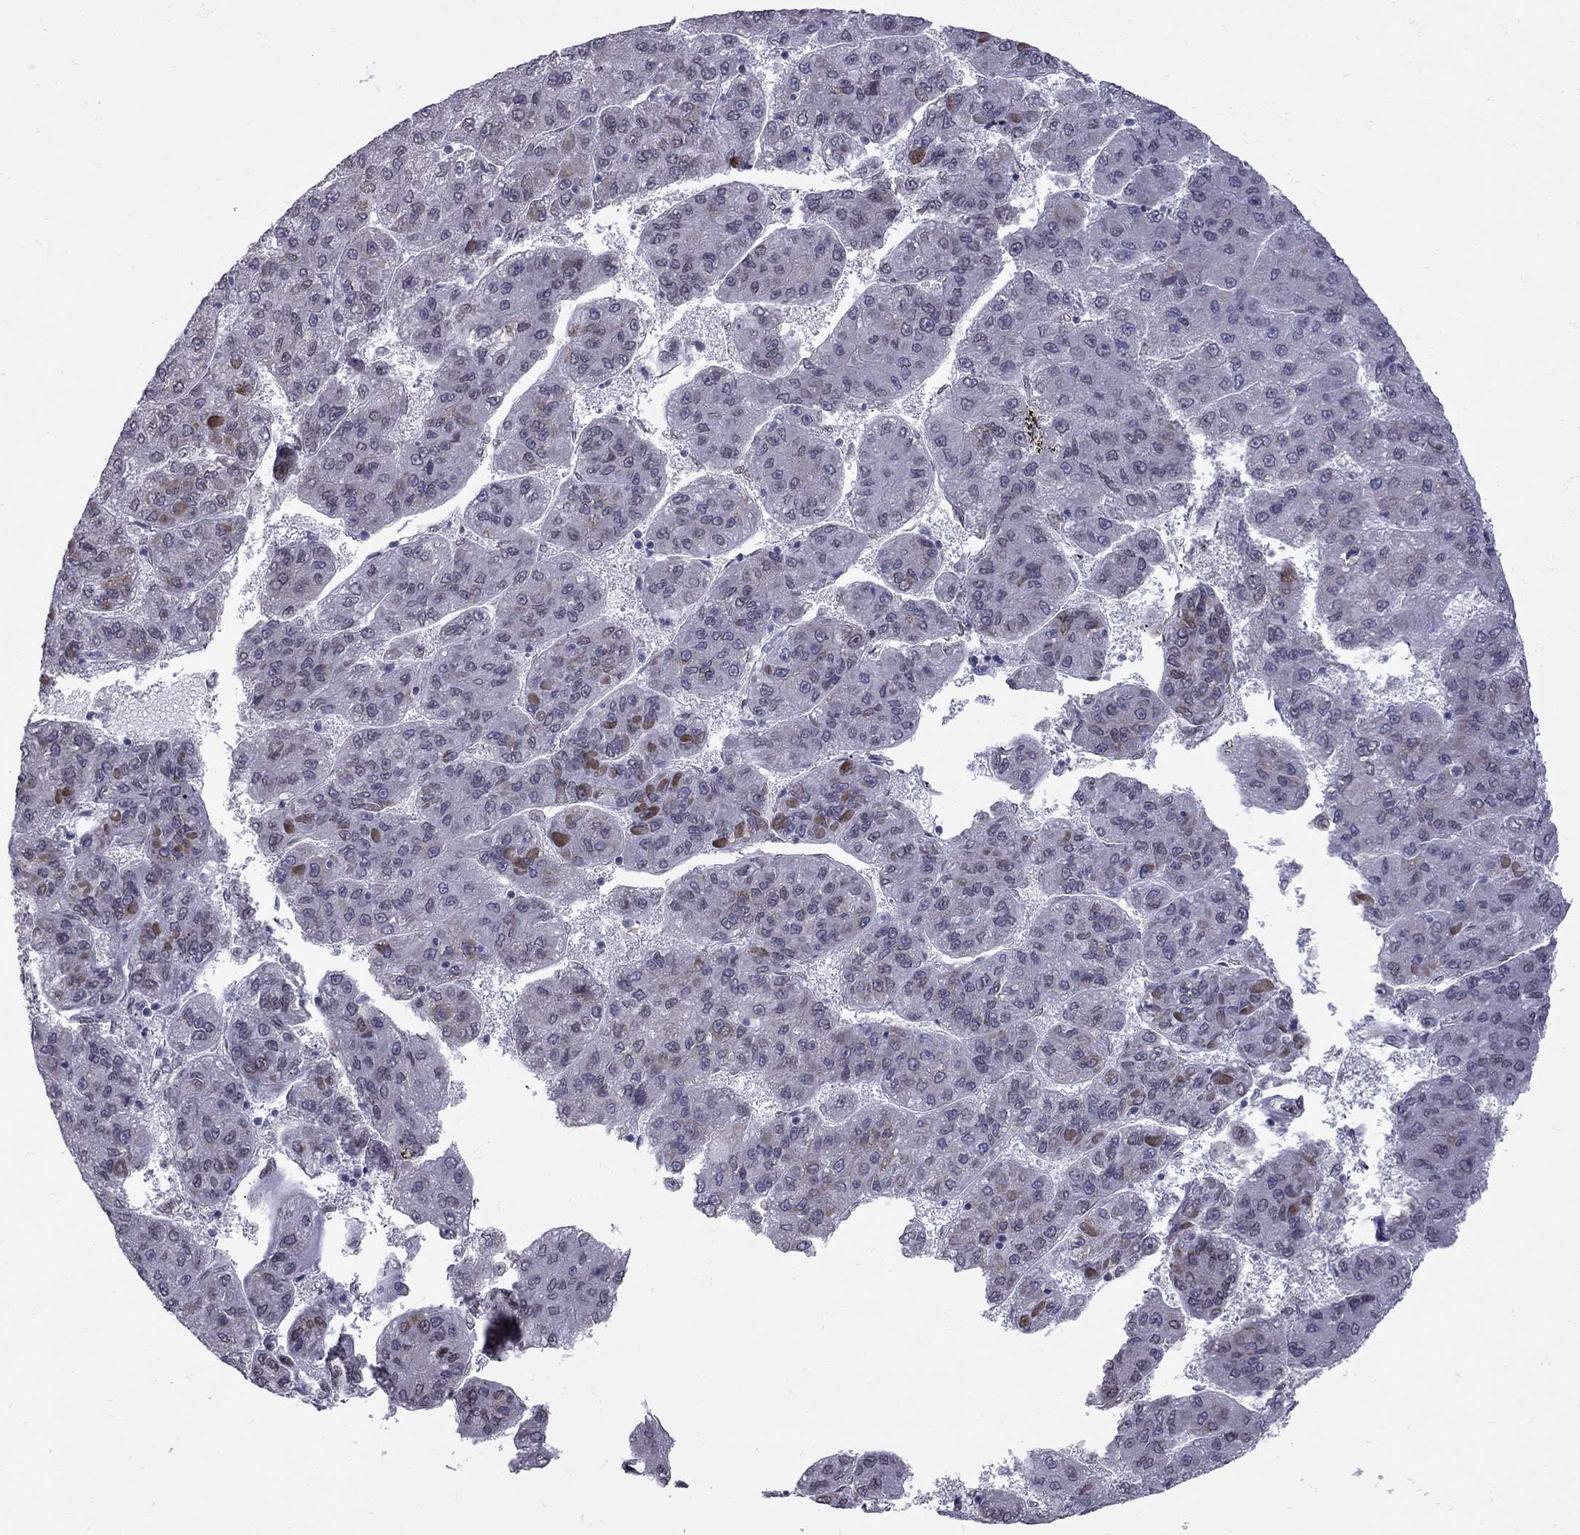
{"staining": {"intensity": "moderate", "quantity": "<25%", "location": "cytoplasmic/membranous"}, "tissue": "liver cancer", "cell_type": "Tumor cells", "image_type": "cancer", "snomed": [{"axis": "morphology", "description": "Carcinoma, Hepatocellular, NOS"}, {"axis": "topography", "description": "Liver"}], "caption": "Protein staining shows moderate cytoplasmic/membranous positivity in about <25% of tumor cells in hepatocellular carcinoma (liver). Using DAB (brown) and hematoxylin (blue) stains, captured at high magnification using brightfield microscopy.", "gene": "CLTCL1", "patient": {"sex": "female", "age": 82}}